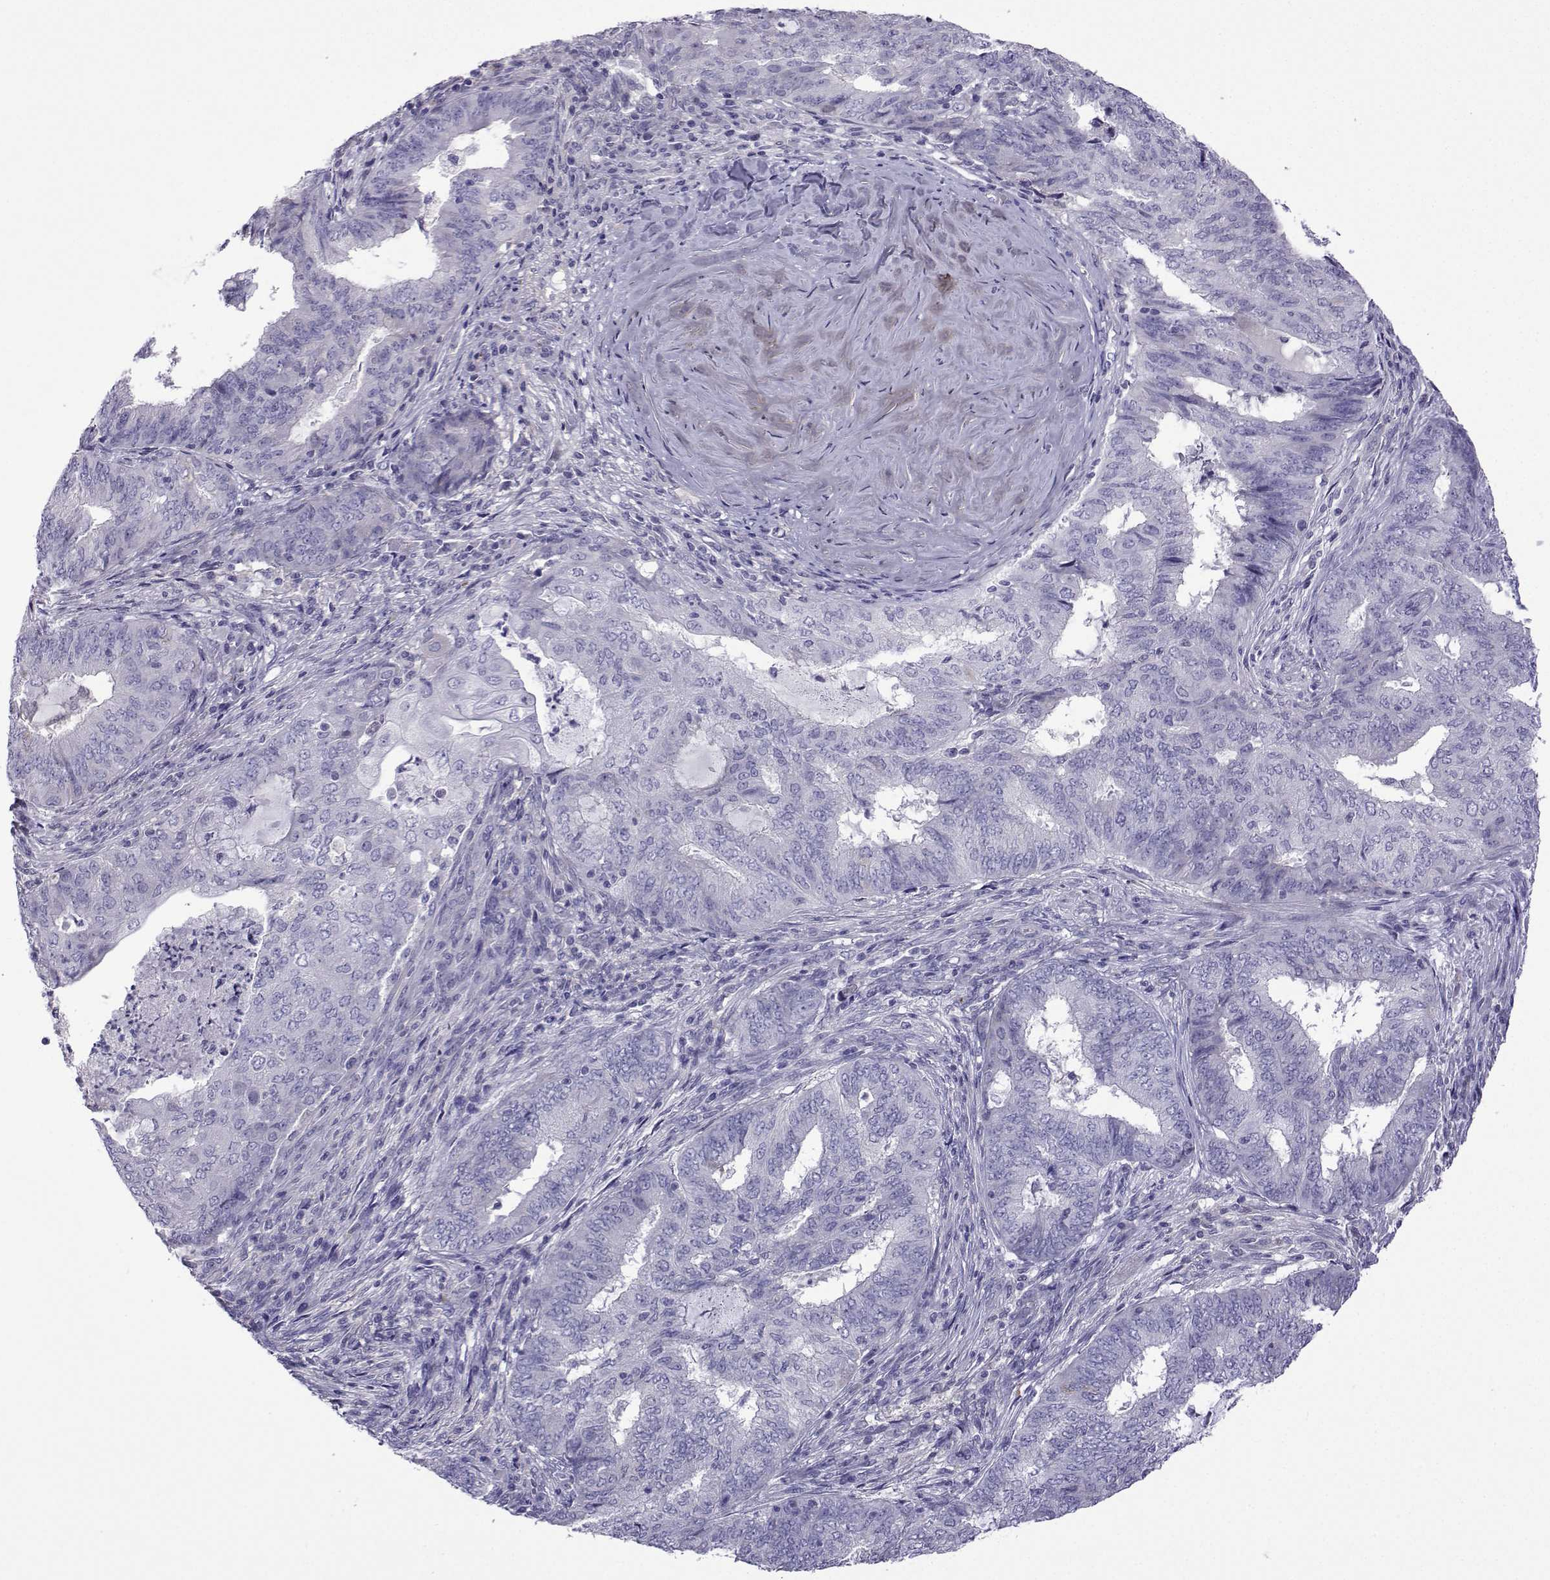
{"staining": {"intensity": "negative", "quantity": "none", "location": "none"}, "tissue": "endometrial cancer", "cell_type": "Tumor cells", "image_type": "cancer", "snomed": [{"axis": "morphology", "description": "Adenocarcinoma, NOS"}, {"axis": "topography", "description": "Endometrium"}], "caption": "Micrograph shows no protein expression in tumor cells of endometrial cancer tissue. (Stains: DAB immunohistochemistry (IHC) with hematoxylin counter stain, Microscopy: brightfield microscopy at high magnification).", "gene": "CFAP70", "patient": {"sex": "female", "age": 62}}